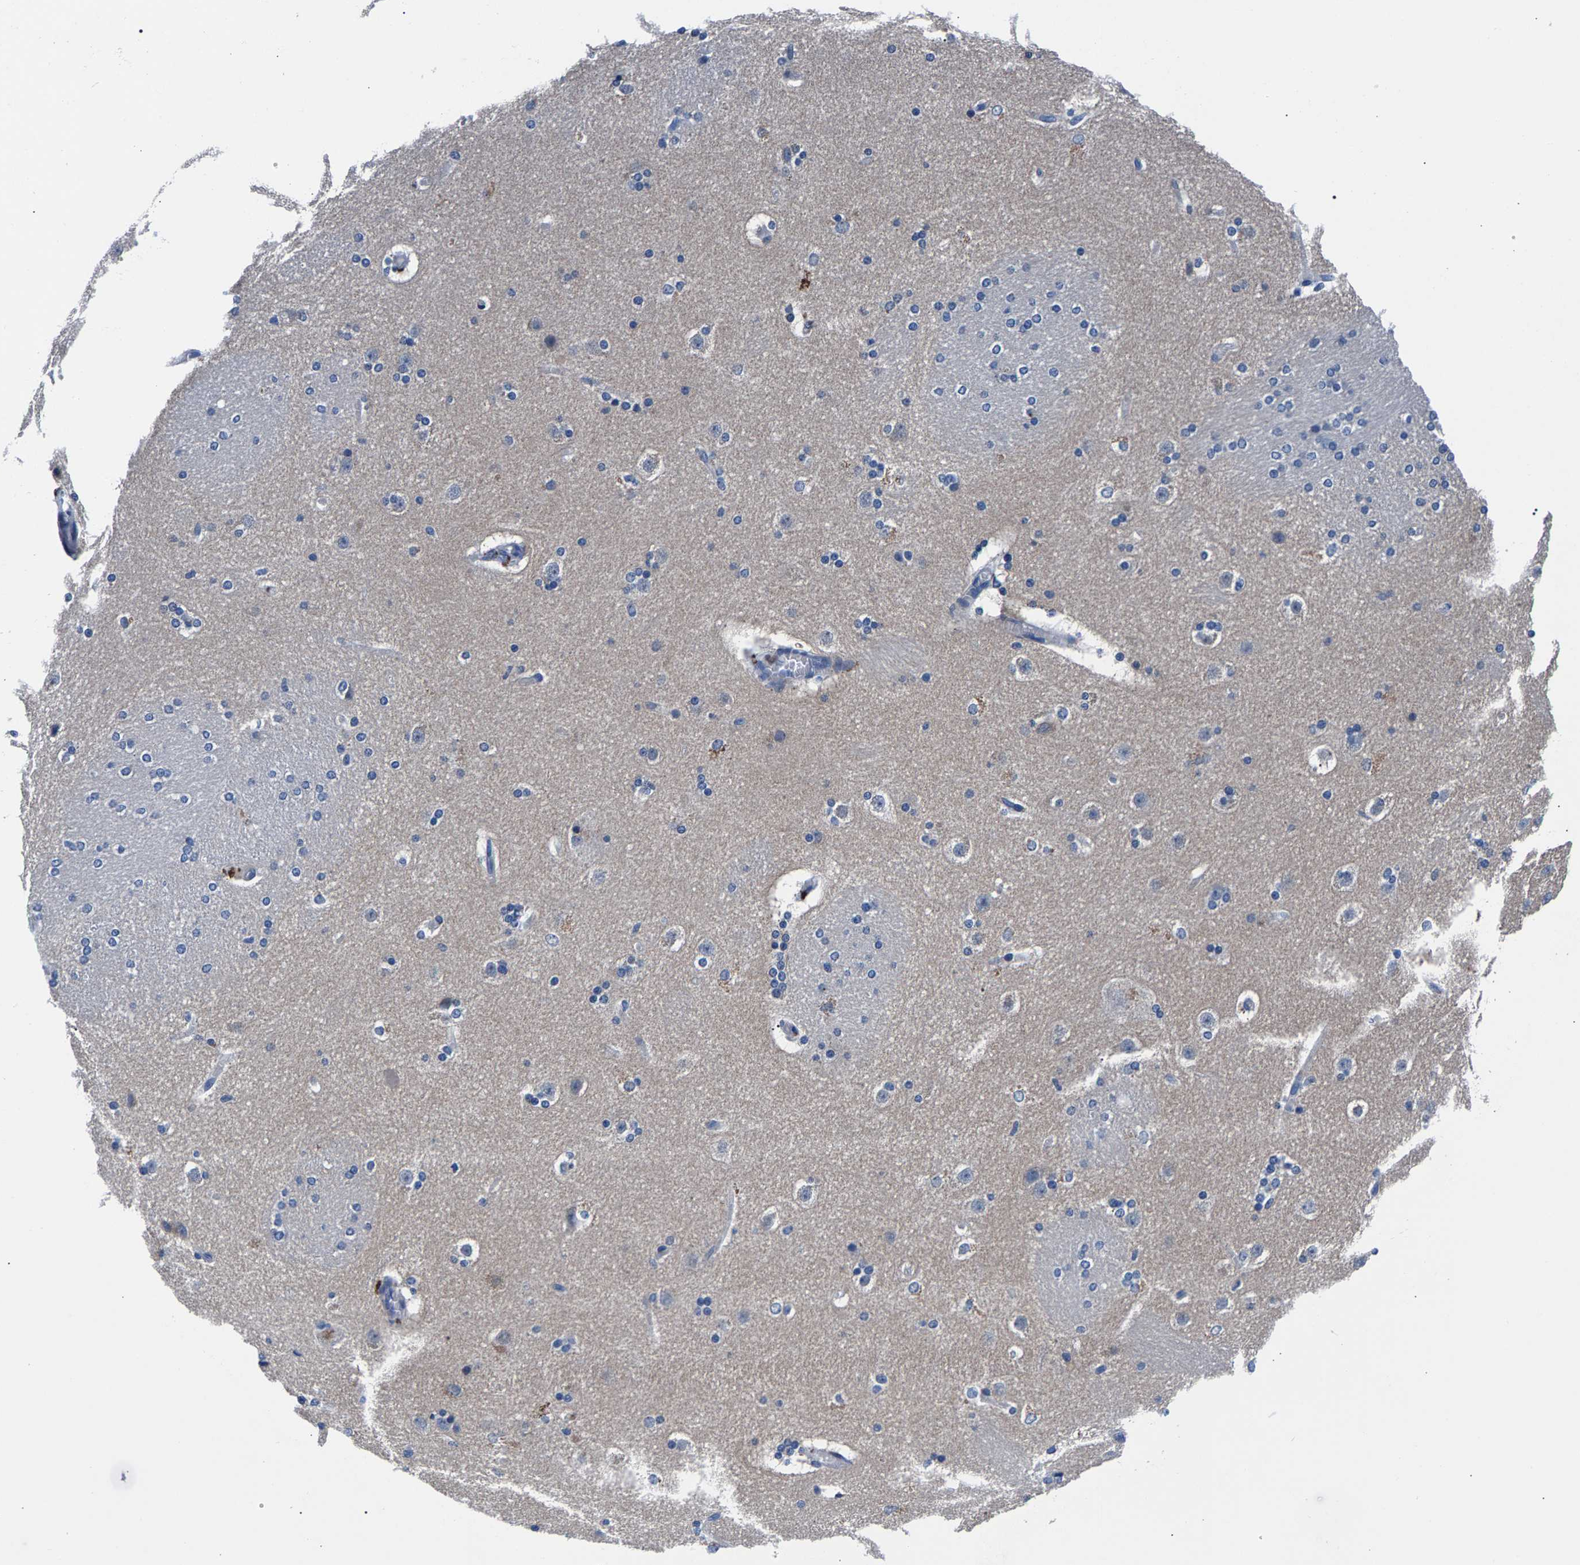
{"staining": {"intensity": "moderate", "quantity": "<25%", "location": "cytoplasmic/membranous"}, "tissue": "caudate", "cell_type": "Glial cells", "image_type": "normal", "snomed": [{"axis": "morphology", "description": "Normal tissue, NOS"}, {"axis": "topography", "description": "Lateral ventricle wall"}], "caption": "IHC histopathology image of benign caudate: human caudate stained using immunohistochemistry shows low levels of moderate protein expression localized specifically in the cytoplasmic/membranous of glial cells, appearing as a cytoplasmic/membranous brown color.", "gene": "PHF24", "patient": {"sex": "female", "age": 19}}